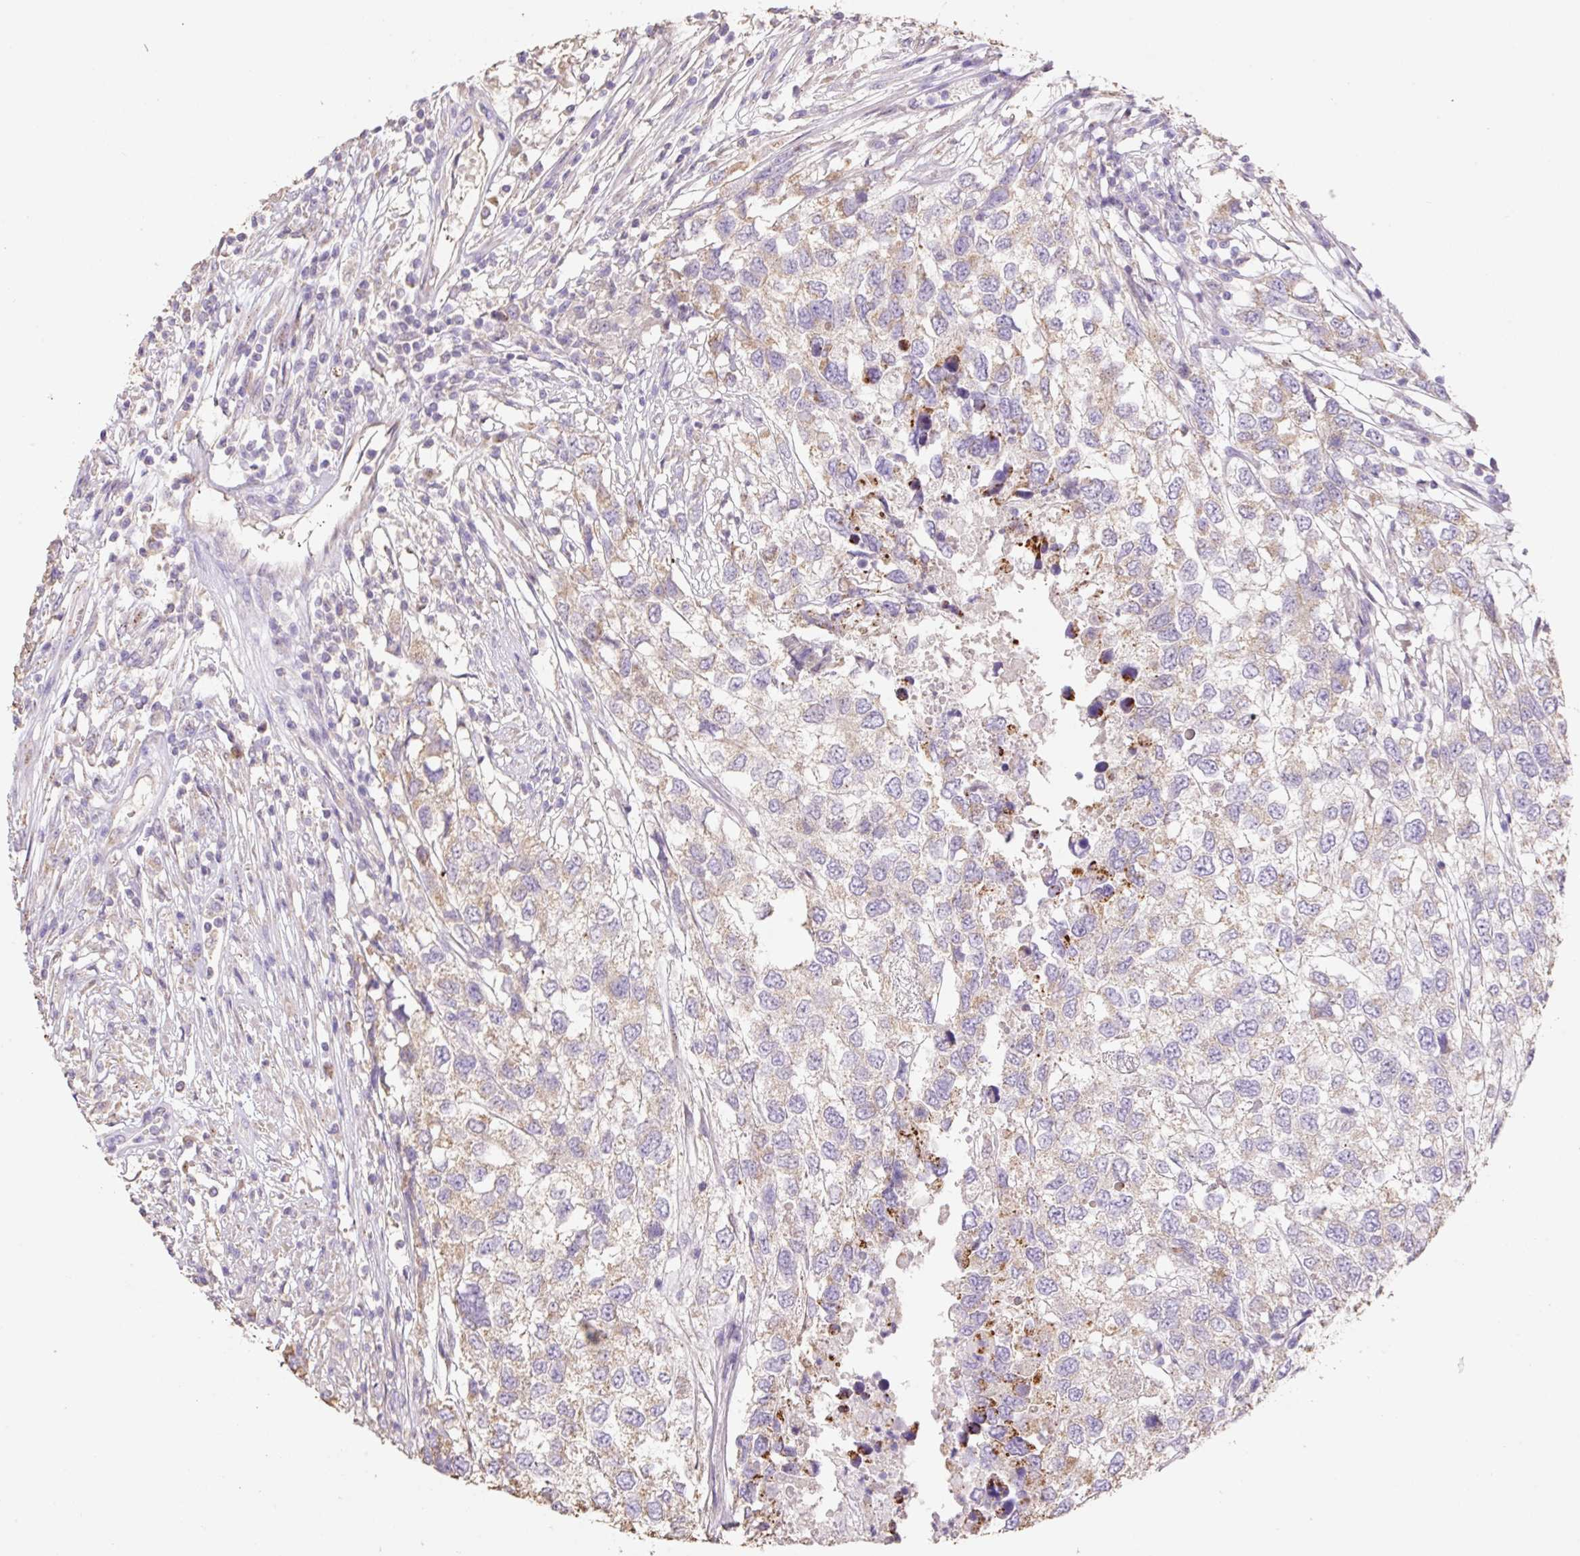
{"staining": {"intensity": "weak", "quantity": "<25%", "location": "cytoplasmic/membranous"}, "tissue": "testis cancer", "cell_type": "Tumor cells", "image_type": "cancer", "snomed": [{"axis": "morphology", "description": "Carcinoma, Embryonal, NOS"}, {"axis": "topography", "description": "Testis"}], "caption": "Immunohistochemistry (IHC) histopathology image of embryonal carcinoma (testis) stained for a protein (brown), which demonstrates no positivity in tumor cells.", "gene": "COPZ2", "patient": {"sex": "male", "age": 83}}